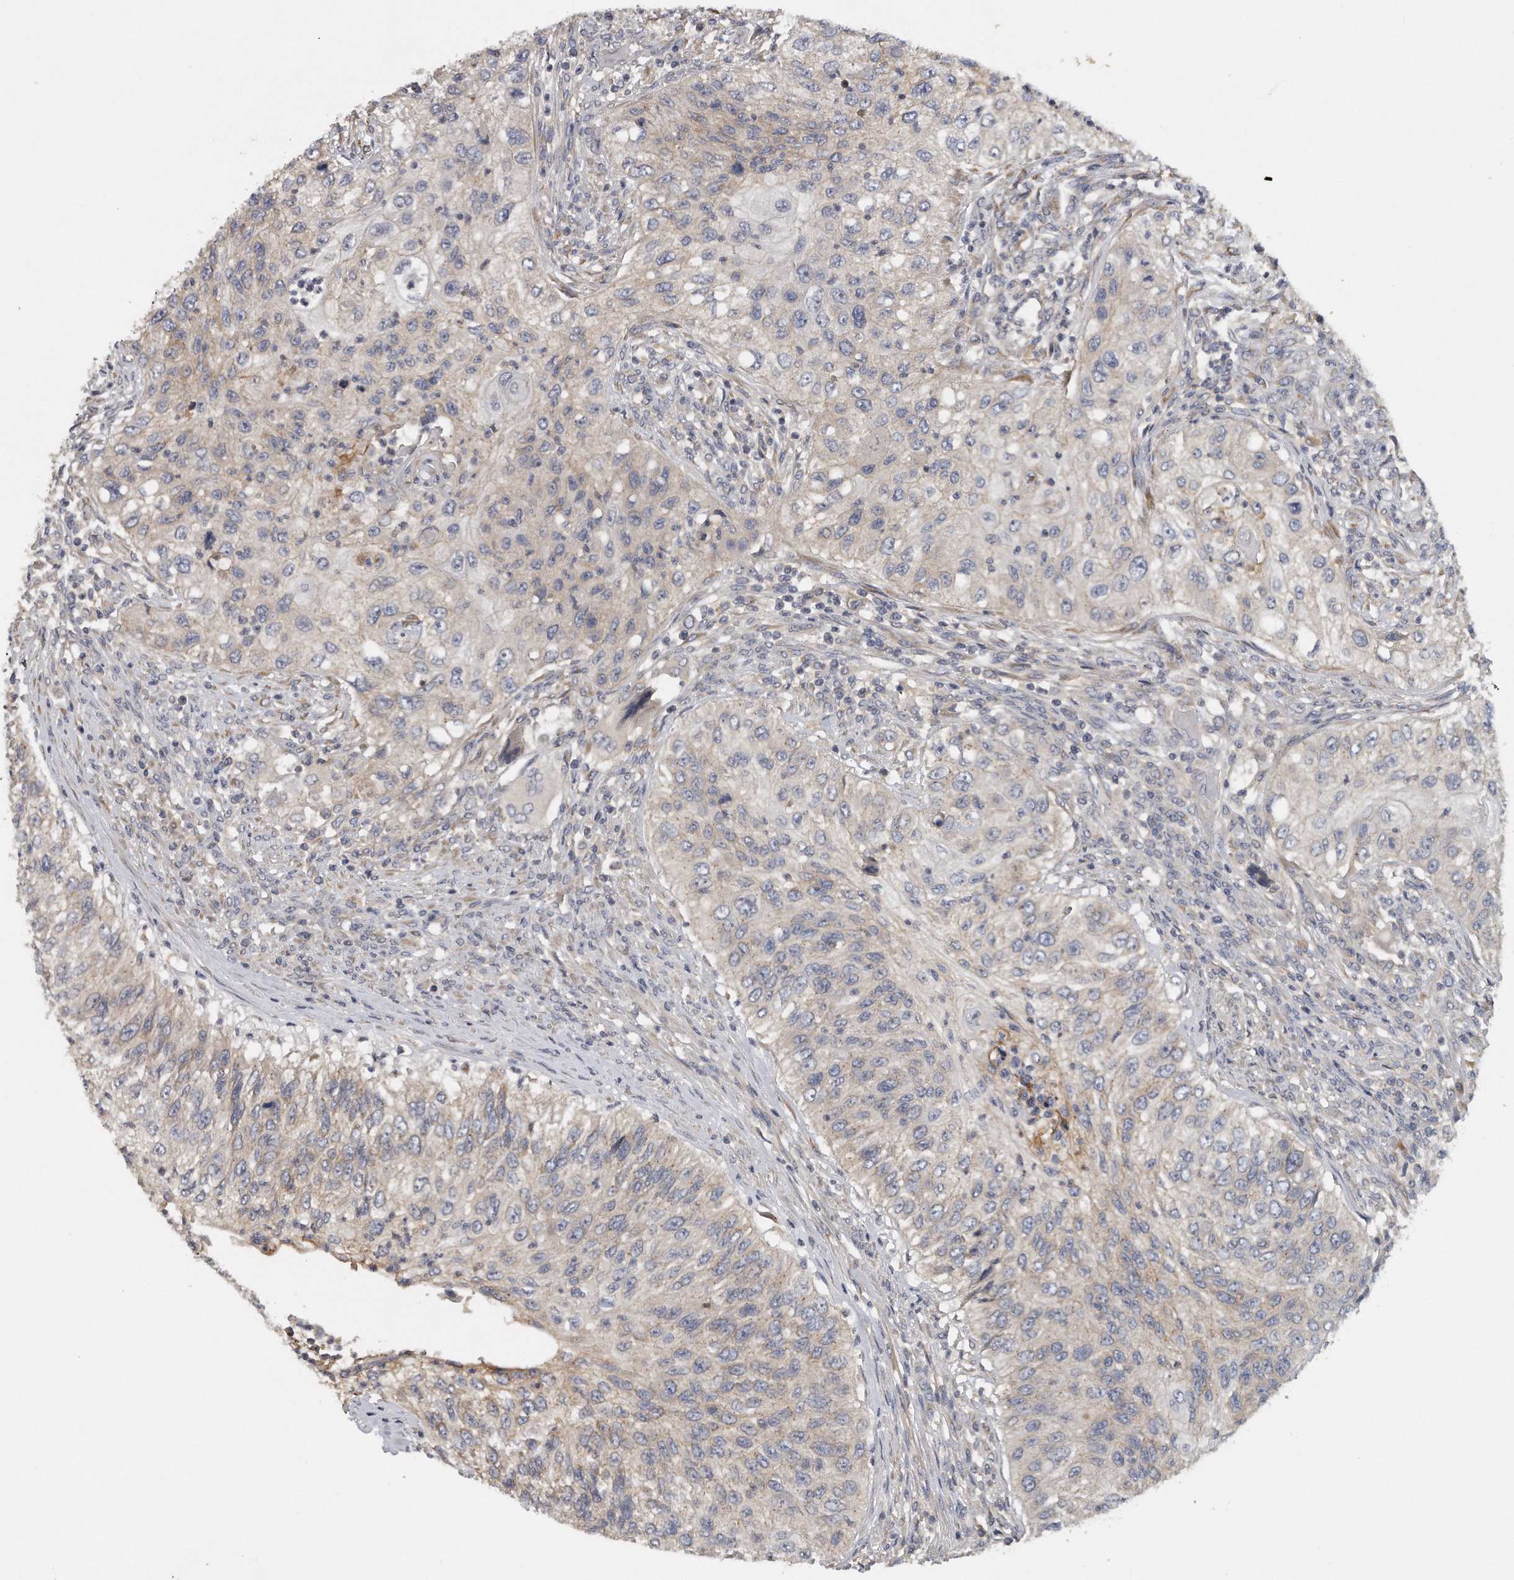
{"staining": {"intensity": "weak", "quantity": "<25%", "location": "cytoplasmic/membranous"}, "tissue": "urothelial cancer", "cell_type": "Tumor cells", "image_type": "cancer", "snomed": [{"axis": "morphology", "description": "Urothelial carcinoma, High grade"}, {"axis": "topography", "description": "Urinary bladder"}], "caption": "Immunohistochemistry image of neoplastic tissue: human urothelial carcinoma (high-grade) stained with DAB (3,3'-diaminobenzidine) exhibits no significant protein staining in tumor cells.", "gene": "TRAPPC14", "patient": {"sex": "female", "age": 60}}